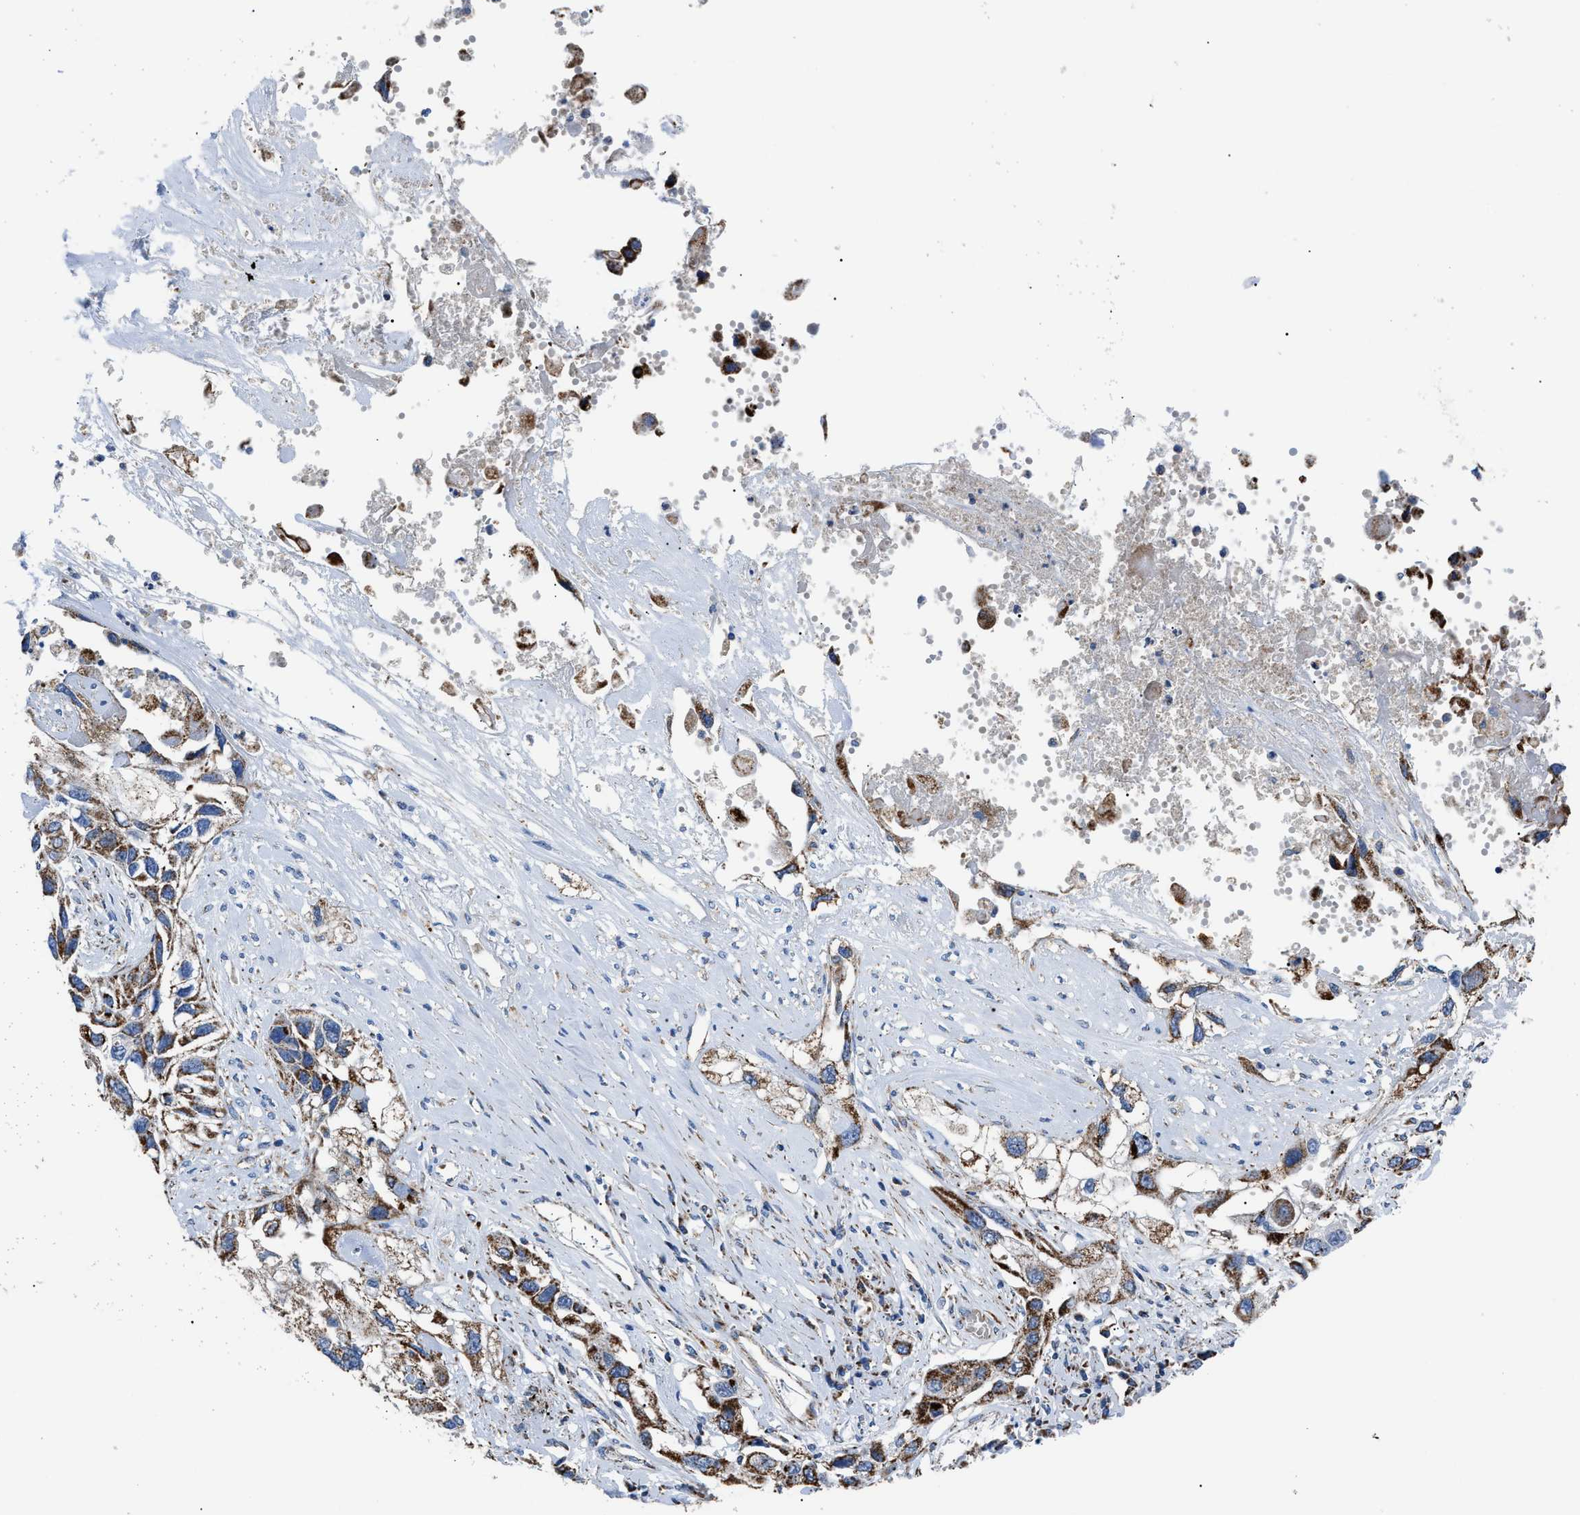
{"staining": {"intensity": "strong", "quantity": ">75%", "location": "cytoplasmic/membranous"}, "tissue": "lung cancer", "cell_type": "Tumor cells", "image_type": "cancer", "snomed": [{"axis": "morphology", "description": "Squamous cell carcinoma, NOS"}, {"axis": "topography", "description": "Lung"}], "caption": "Immunohistochemical staining of lung cancer (squamous cell carcinoma) reveals strong cytoplasmic/membranous protein expression in approximately >75% of tumor cells.", "gene": "PHB2", "patient": {"sex": "male", "age": 71}}